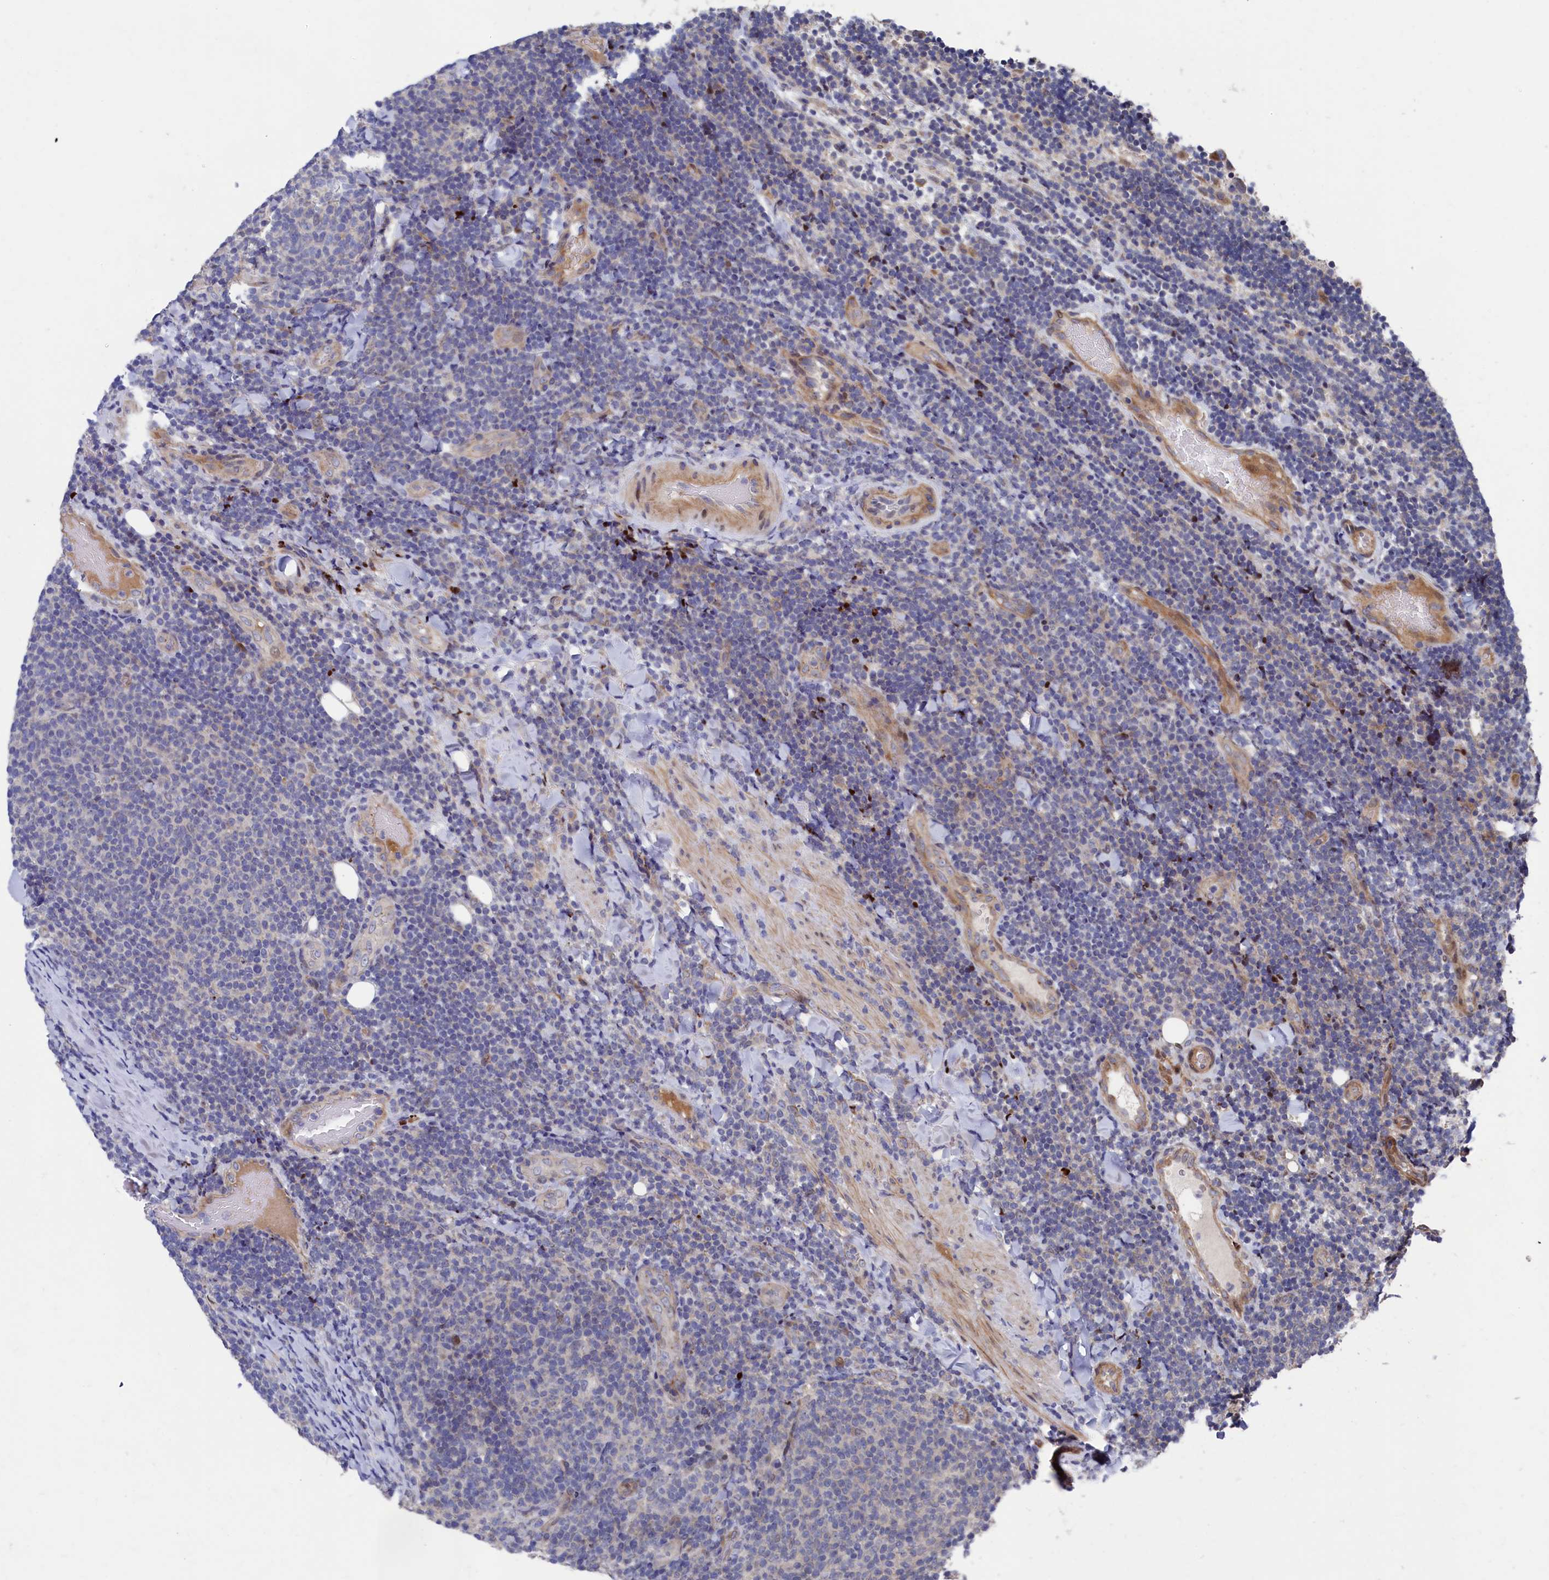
{"staining": {"intensity": "negative", "quantity": "none", "location": "none"}, "tissue": "lymphoma", "cell_type": "Tumor cells", "image_type": "cancer", "snomed": [{"axis": "morphology", "description": "Malignant lymphoma, non-Hodgkin's type, Low grade"}, {"axis": "topography", "description": "Lymph node"}], "caption": "A high-resolution histopathology image shows IHC staining of lymphoma, which shows no significant expression in tumor cells.", "gene": "ZNF891", "patient": {"sex": "male", "age": 66}}